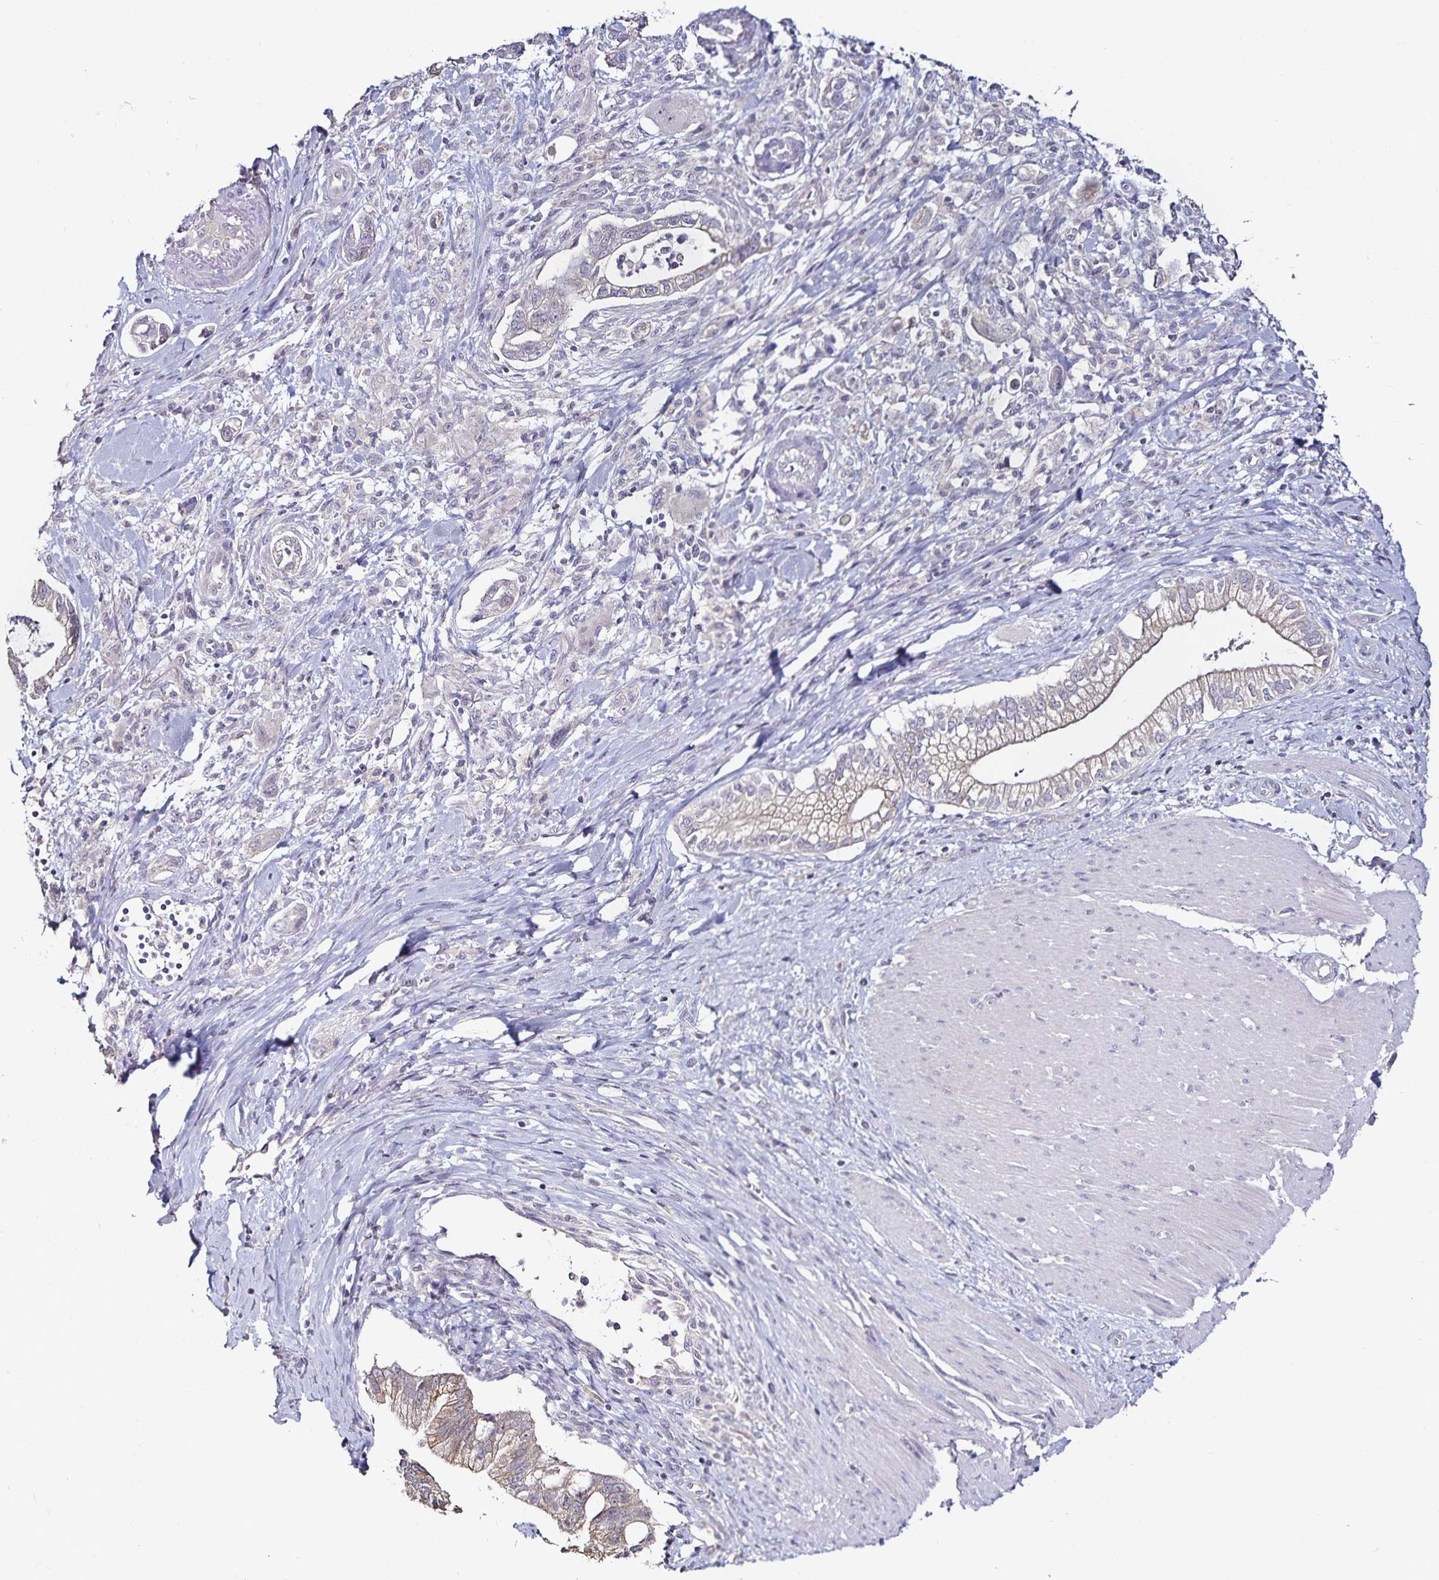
{"staining": {"intensity": "weak", "quantity": "<25%", "location": "cytoplasmic/membranous"}, "tissue": "pancreatic cancer", "cell_type": "Tumor cells", "image_type": "cancer", "snomed": [{"axis": "morphology", "description": "Adenocarcinoma, NOS"}, {"axis": "topography", "description": "Pancreas"}], "caption": "DAB immunohistochemical staining of human adenocarcinoma (pancreatic) exhibits no significant positivity in tumor cells.", "gene": "ACSL5", "patient": {"sex": "male", "age": 70}}